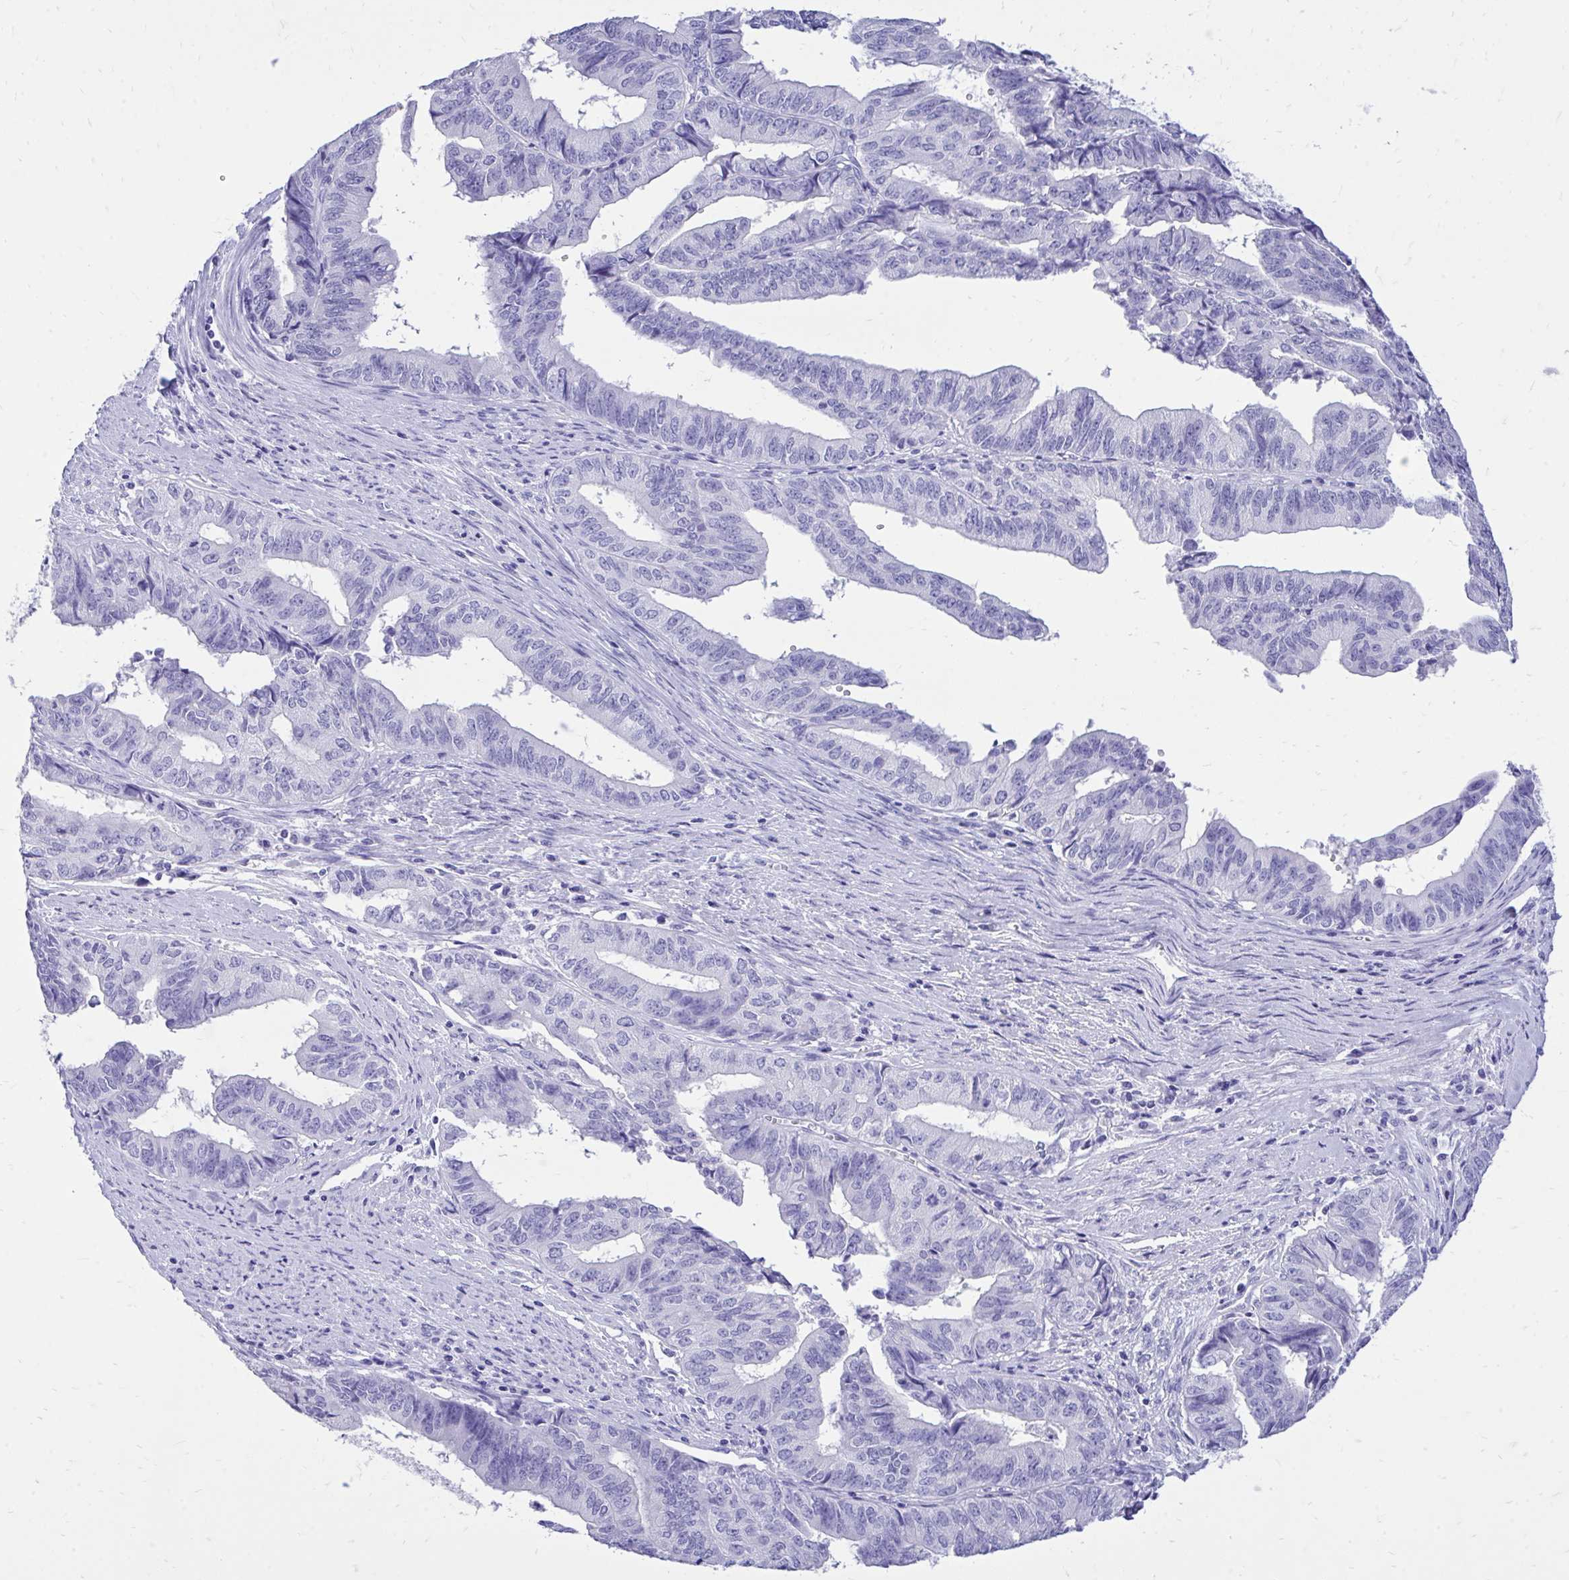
{"staining": {"intensity": "negative", "quantity": "none", "location": "none"}, "tissue": "endometrial cancer", "cell_type": "Tumor cells", "image_type": "cancer", "snomed": [{"axis": "morphology", "description": "Adenocarcinoma, NOS"}, {"axis": "topography", "description": "Endometrium"}], "caption": "Tumor cells are negative for protein expression in human endometrial cancer. (Brightfield microscopy of DAB (3,3'-diaminobenzidine) immunohistochemistry (IHC) at high magnification).", "gene": "MON1A", "patient": {"sex": "female", "age": 65}}